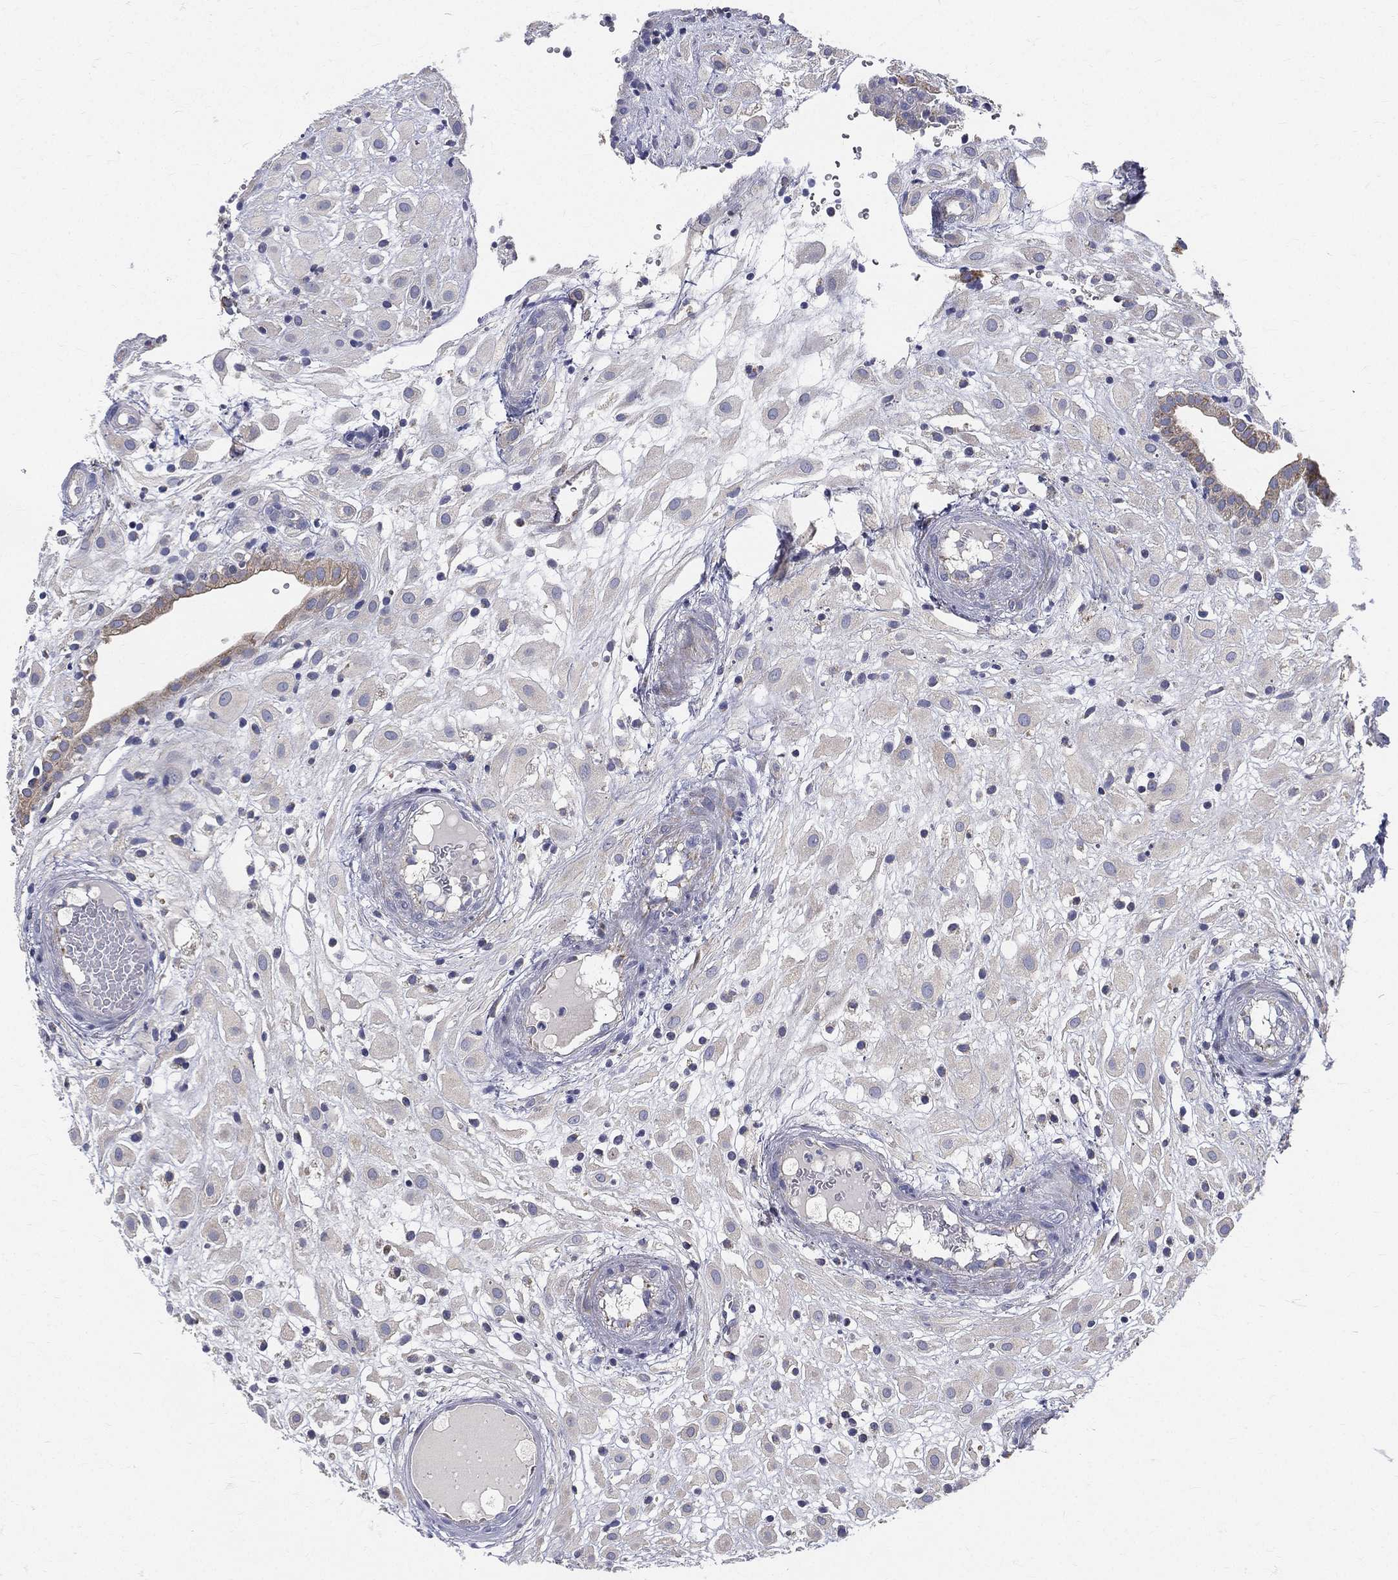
{"staining": {"intensity": "weak", "quantity": "25%-75%", "location": "cytoplasmic/membranous"}, "tissue": "placenta", "cell_type": "Decidual cells", "image_type": "normal", "snomed": [{"axis": "morphology", "description": "Normal tissue, NOS"}, {"axis": "topography", "description": "Placenta"}], "caption": "Protein staining of benign placenta reveals weak cytoplasmic/membranous positivity in about 25%-75% of decidual cells.", "gene": "PWWP3A", "patient": {"sex": "female", "age": 24}}